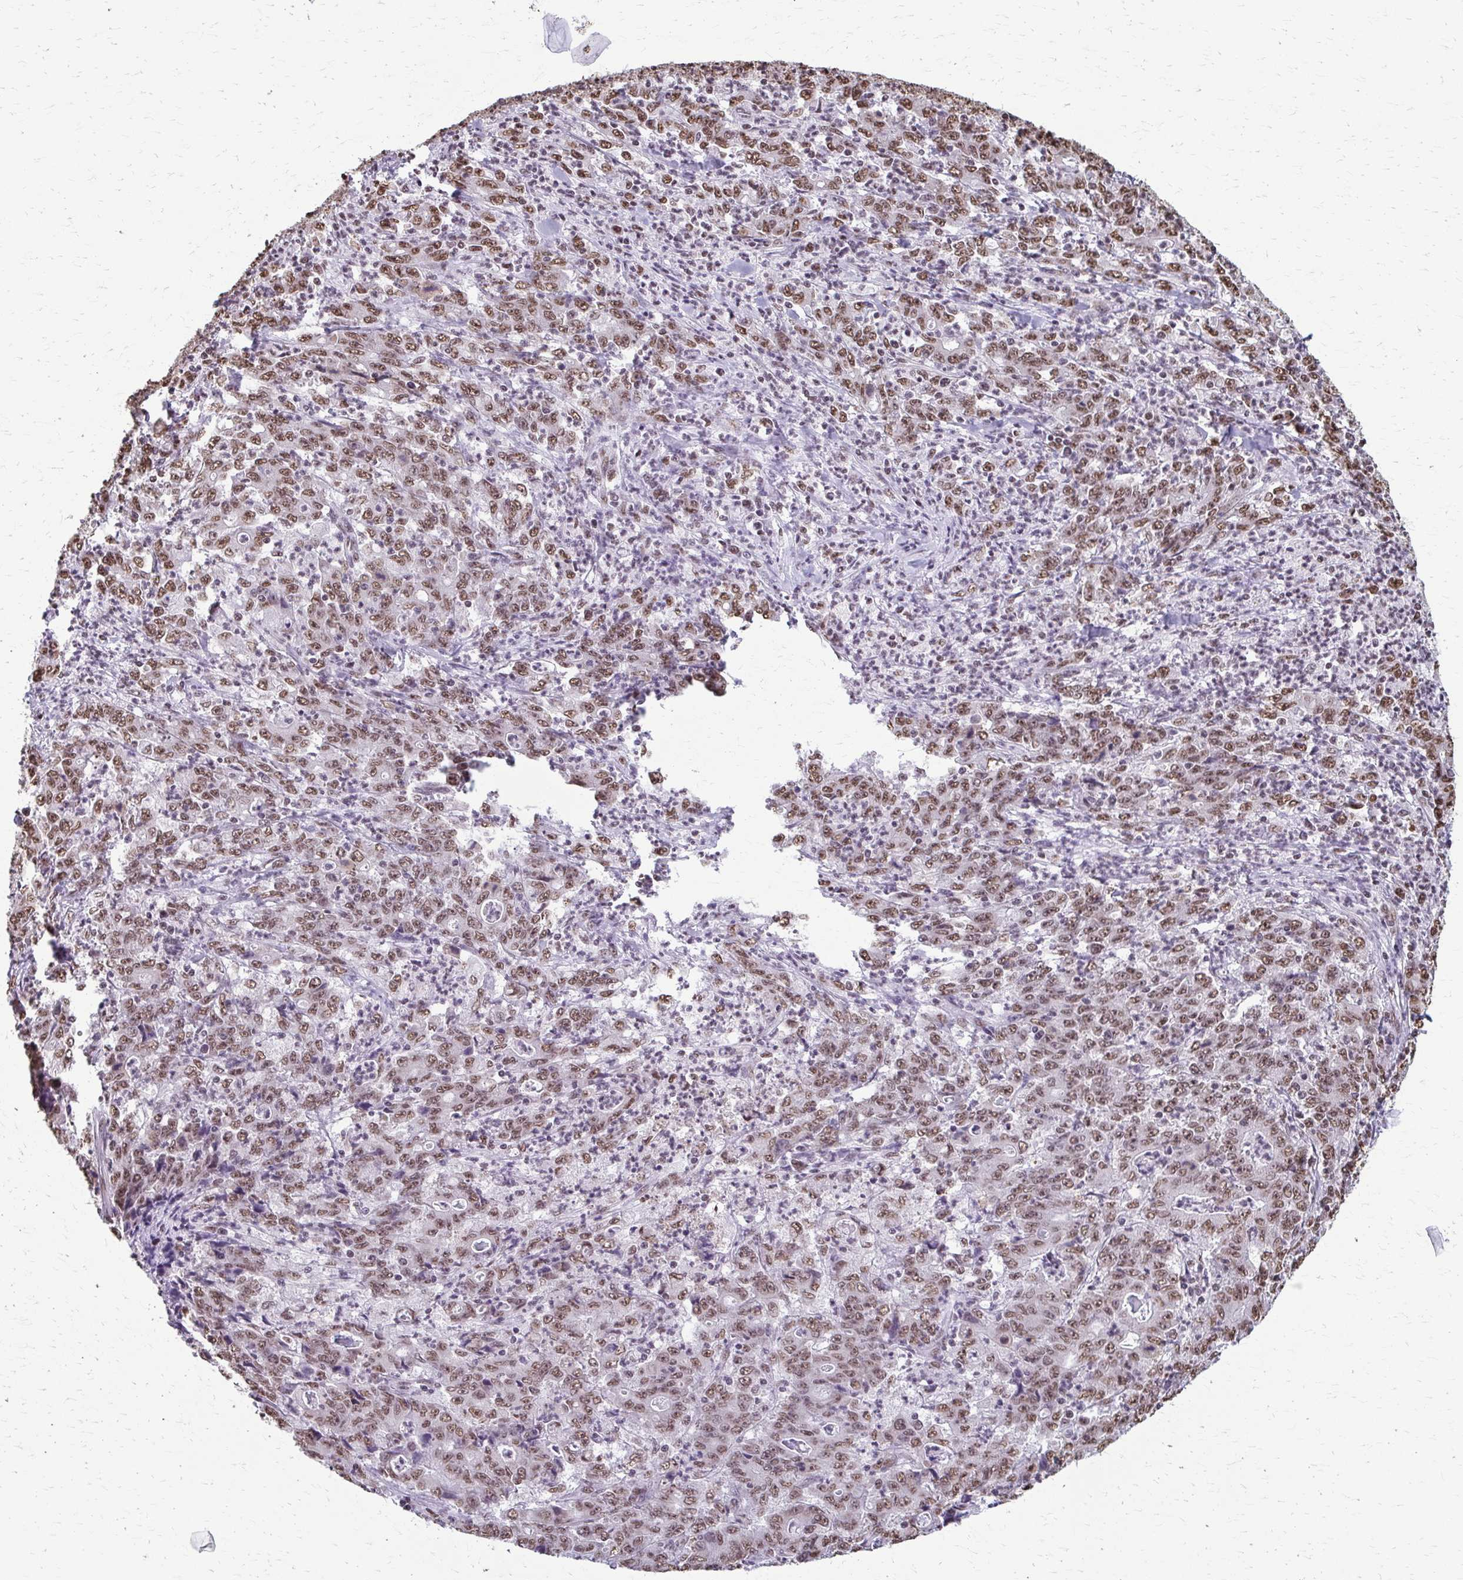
{"staining": {"intensity": "moderate", "quantity": ">75%", "location": "nuclear"}, "tissue": "stomach cancer", "cell_type": "Tumor cells", "image_type": "cancer", "snomed": [{"axis": "morphology", "description": "Adenocarcinoma, NOS"}, {"axis": "topography", "description": "Stomach, lower"}], "caption": "Immunohistochemistry image of neoplastic tissue: stomach cancer stained using immunohistochemistry displays medium levels of moderate protein expression localized specifically in the nuclear of tumor cells, appearing as a nuclear brown color.", "gene": "SNRPA", "patient": {"sex": "female", "age": 71}}